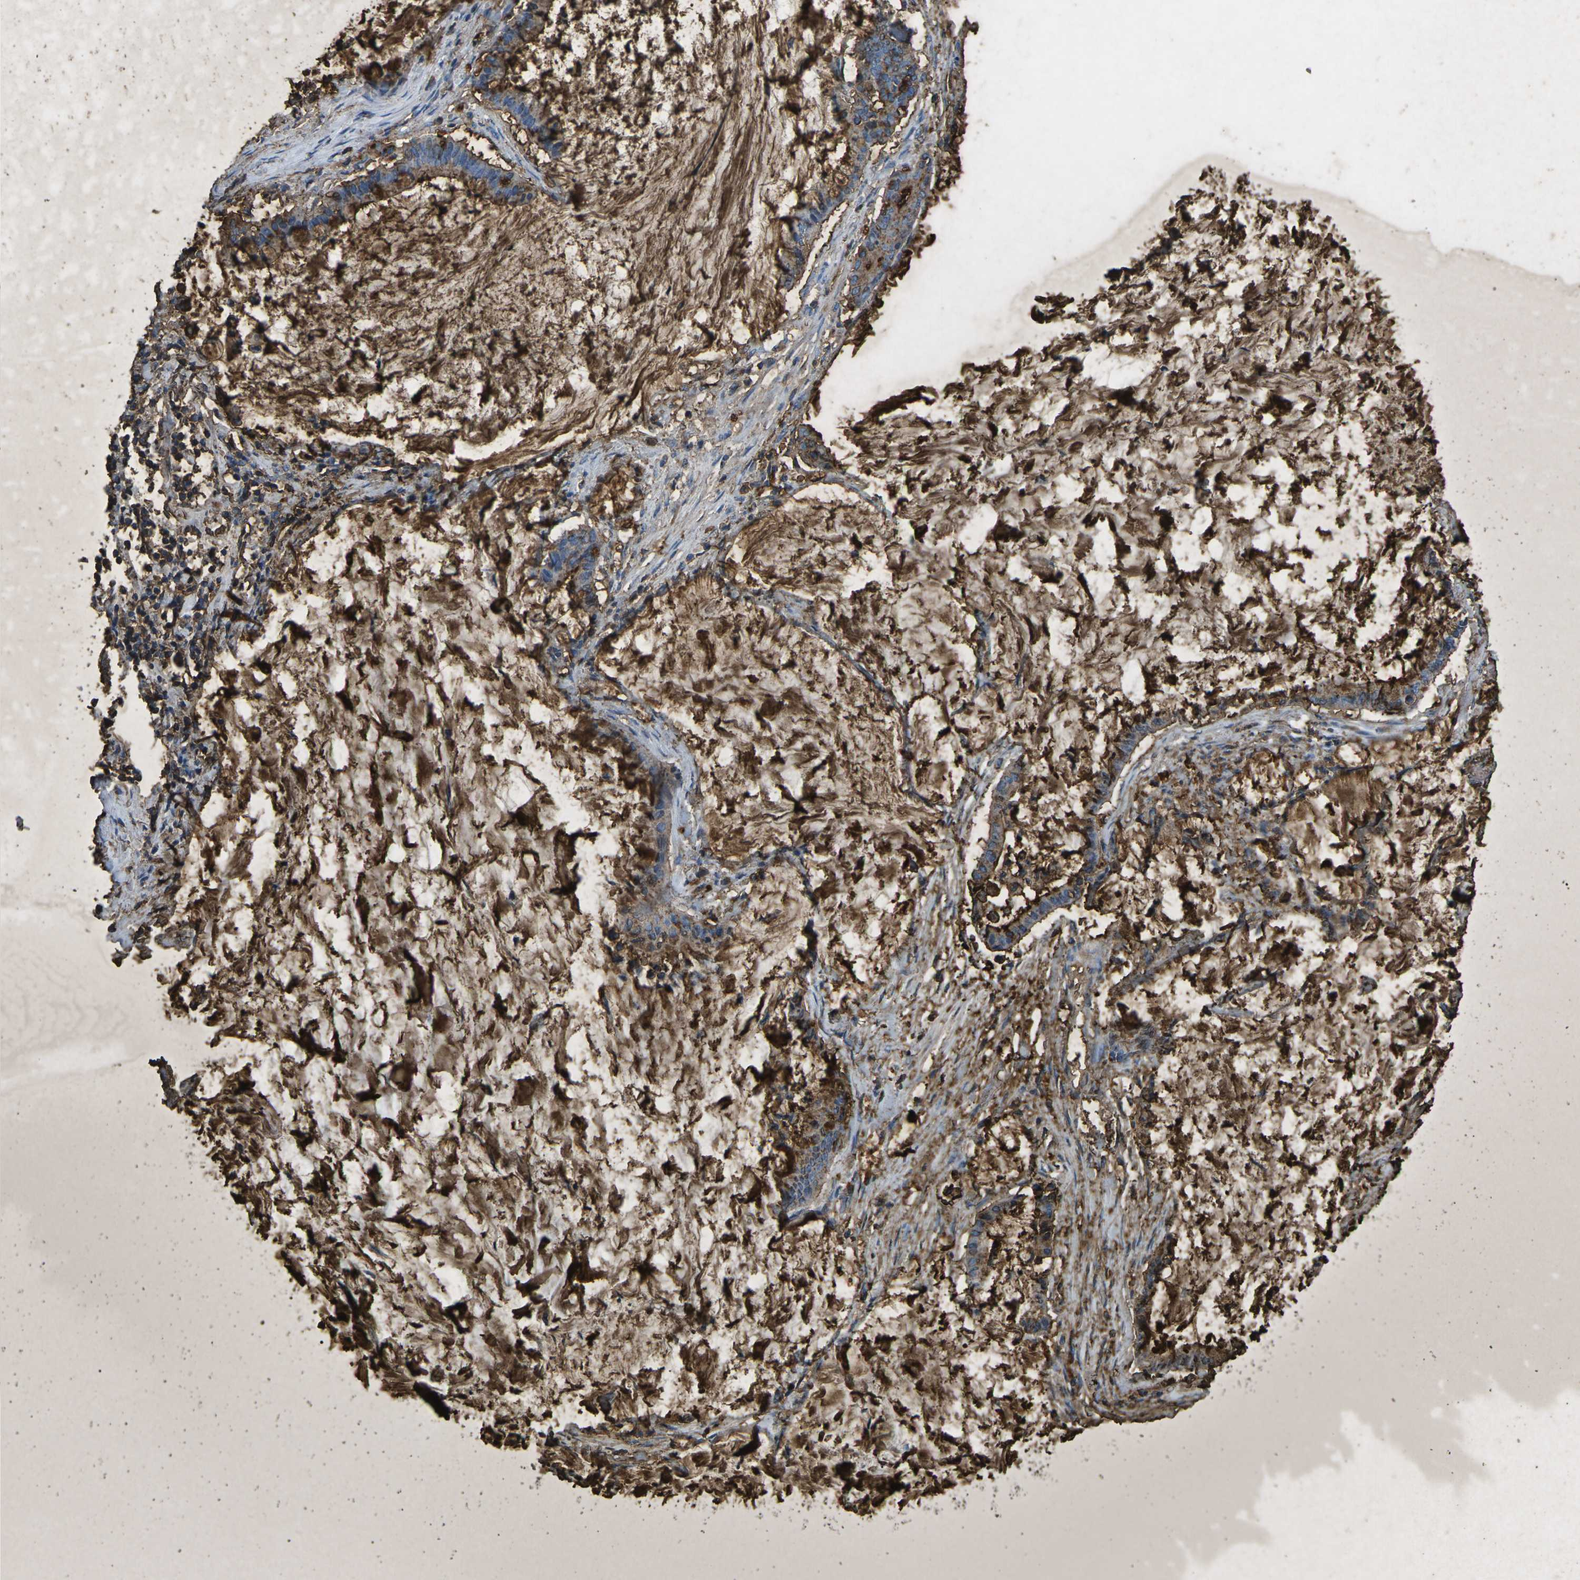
{"staining": {"intensity": "moderate", "quantity": "25%-75%", "location": "cytoplasmic/membranous"}, "tissue": "pancreatic cancer", "cell_type": "Tumor cells", "image_type": "cancer", "snomed": [{"axis": "morphology", "description": "Adenocarcinoma, NOS"}, {"axis": "topography", "description": "Pancreas"}], "caption": "Protein expression analysis of pancreatic cancer displays moderate cytoplasmic/membranous expression in about 25%-75% of tumor cells.", "gene": "CTAGE1", "patient": {"sex": "male", "age": 41}}